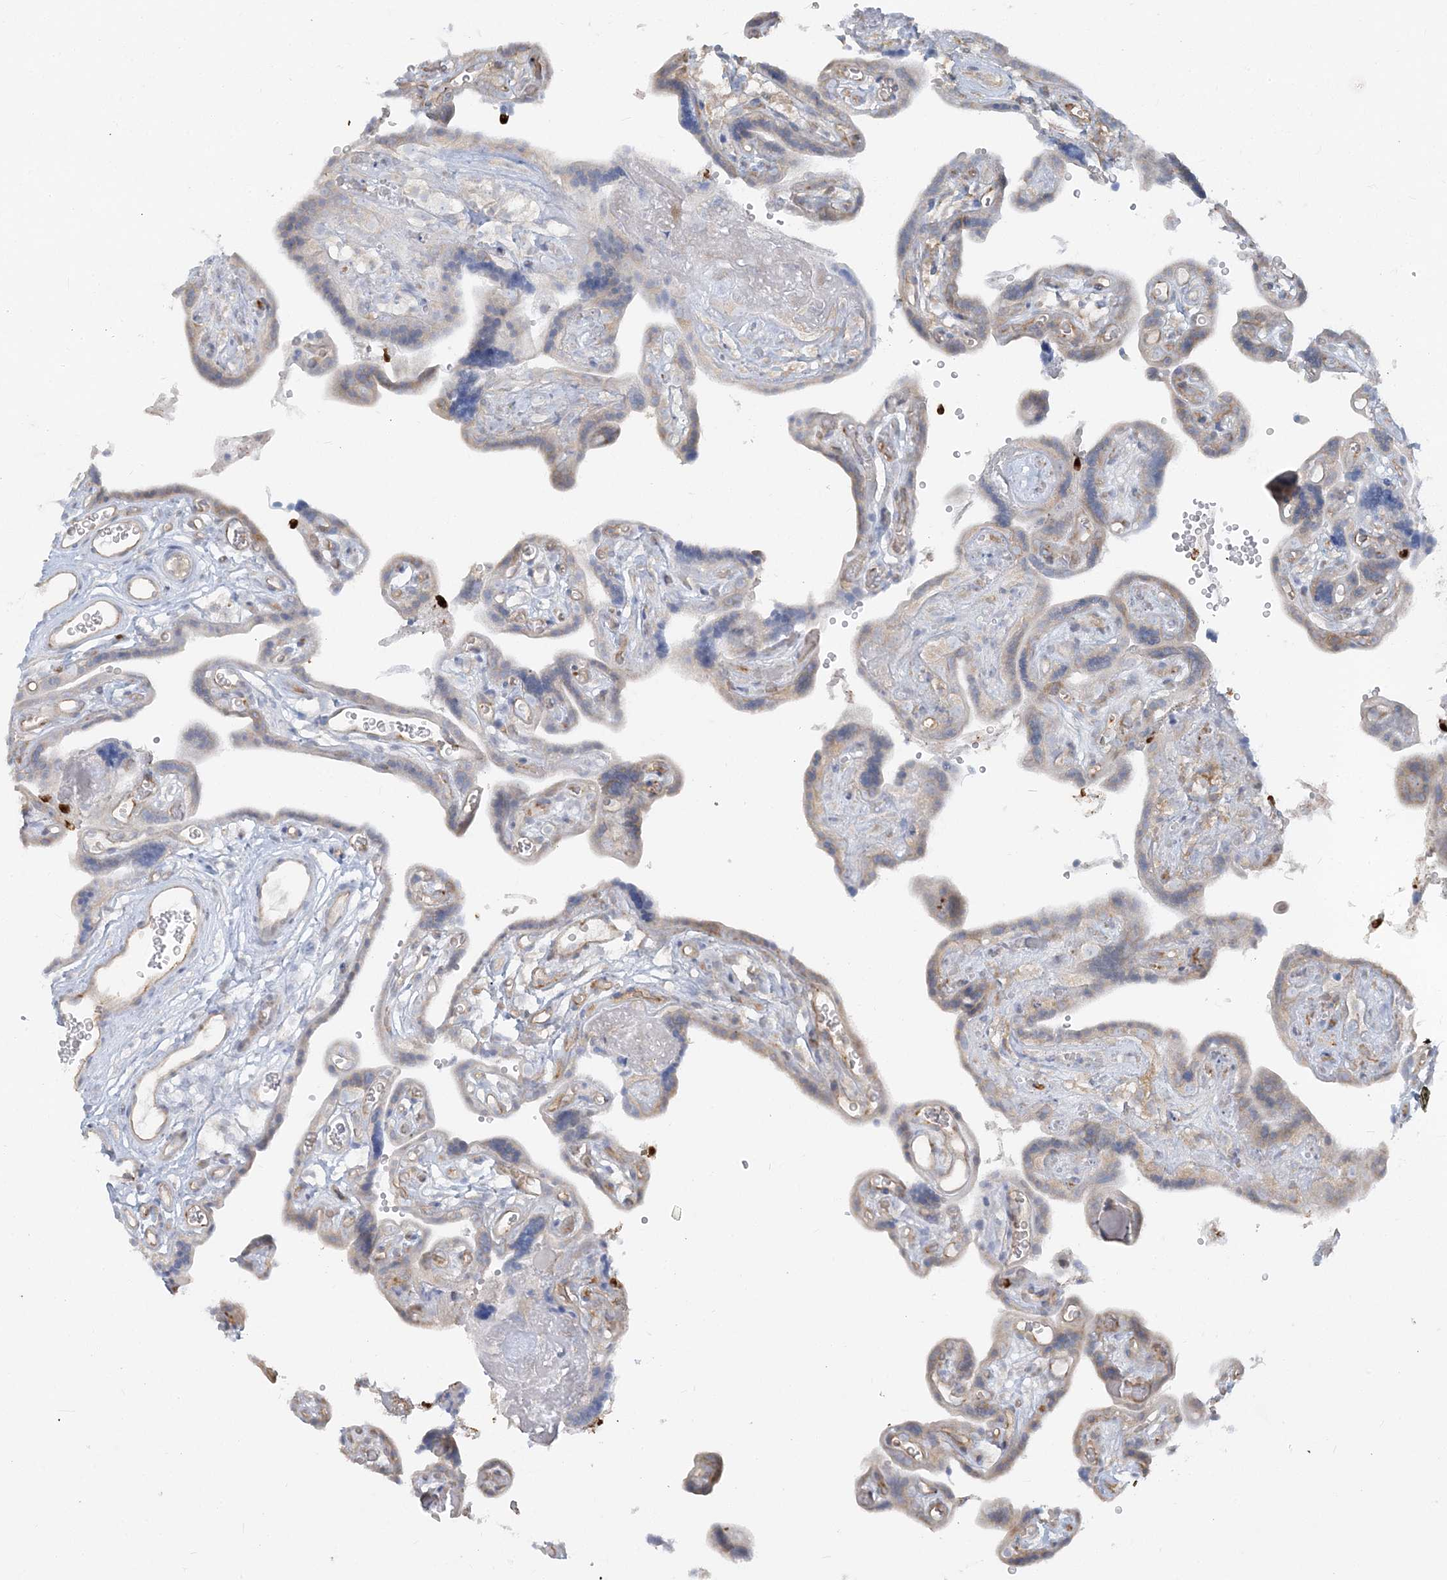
{"staining": {"intensity": "weak", "quantity": "<25%", "location": "cytoplasmic/membranous"}, "tissue": "placenta", "cell_type": "Decidual cells", "image_type": "normal", "snomed": [{"axis": "morphology", "description": "Normal tissue, NOS"}, {"axis": "topography", "description": "Placenta"}], "caption": "An immunohistochemistry micrograph of unremarkable placenta is shown. There is no staining in decidual cells of placenta. (Stains: DAB (3,3'-diaminobenzidine) IHC with hematoxylin counter stain, Microscopy: brightfield microscopy at high magnification).", "gene": "CCNJ", "patient": {"sex": "female", "age": 30}}